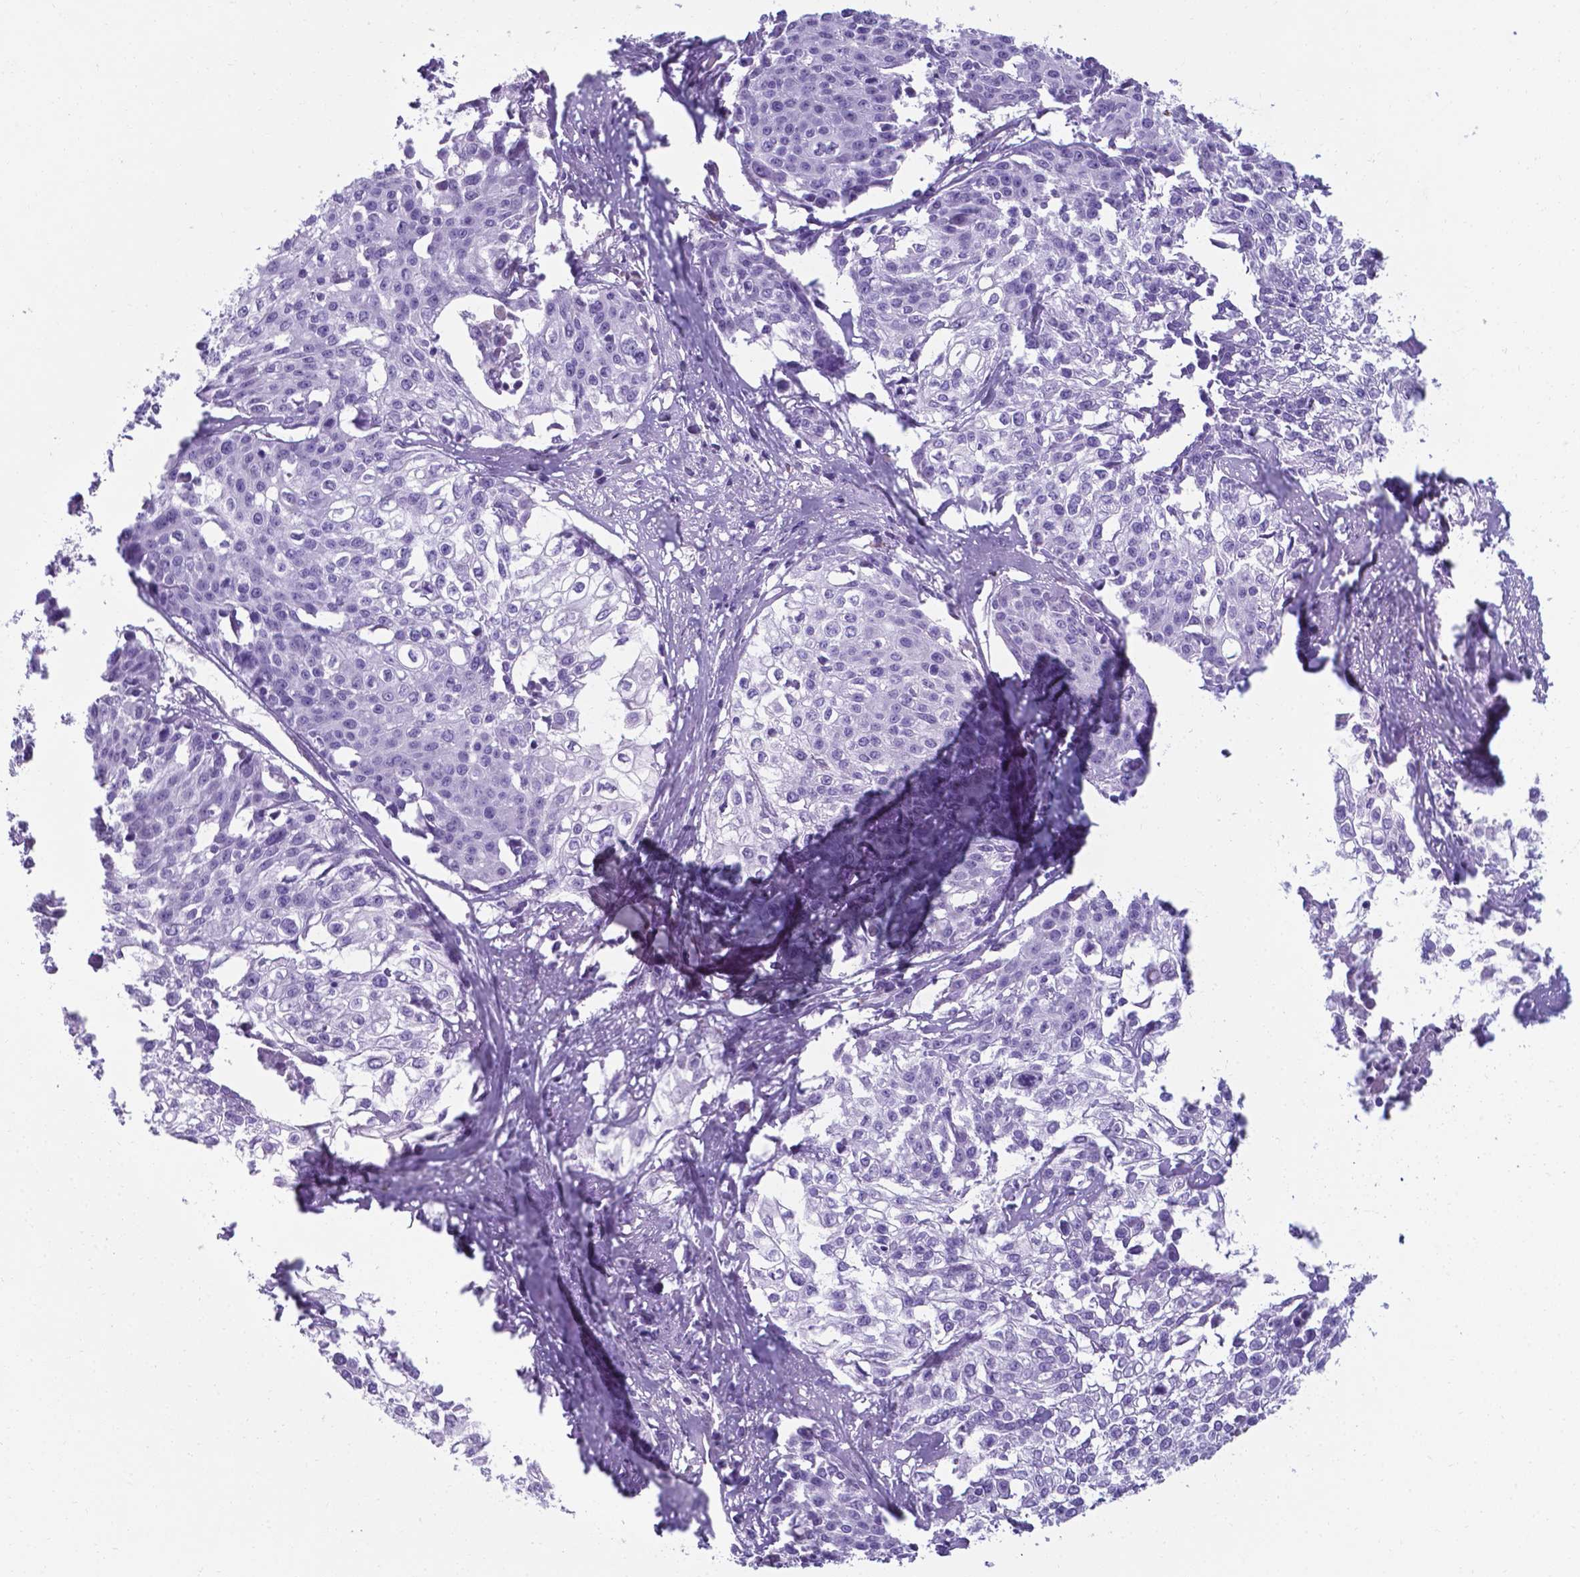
{"staining": {"intensity": "negative", "quantity": "none", "location": "none"}, "tissue": "cervical cancer", "cell_type": "Tumor cells", "image_type": "cancer", "snomed": [{"axis": "morphology", "description": "Squamous cell carcinoma, NOS"}, {"axis": "topography", "description": "Cervix"}], "caption": "DAB immunohistochemical staining of cervical cancer (squamous cell carcinoma) displays no significant positivity in tumor cells. Nuclei are stained in blue.", "gene": "AP5B1", "patient": {"sex": "female", "age": 39}}